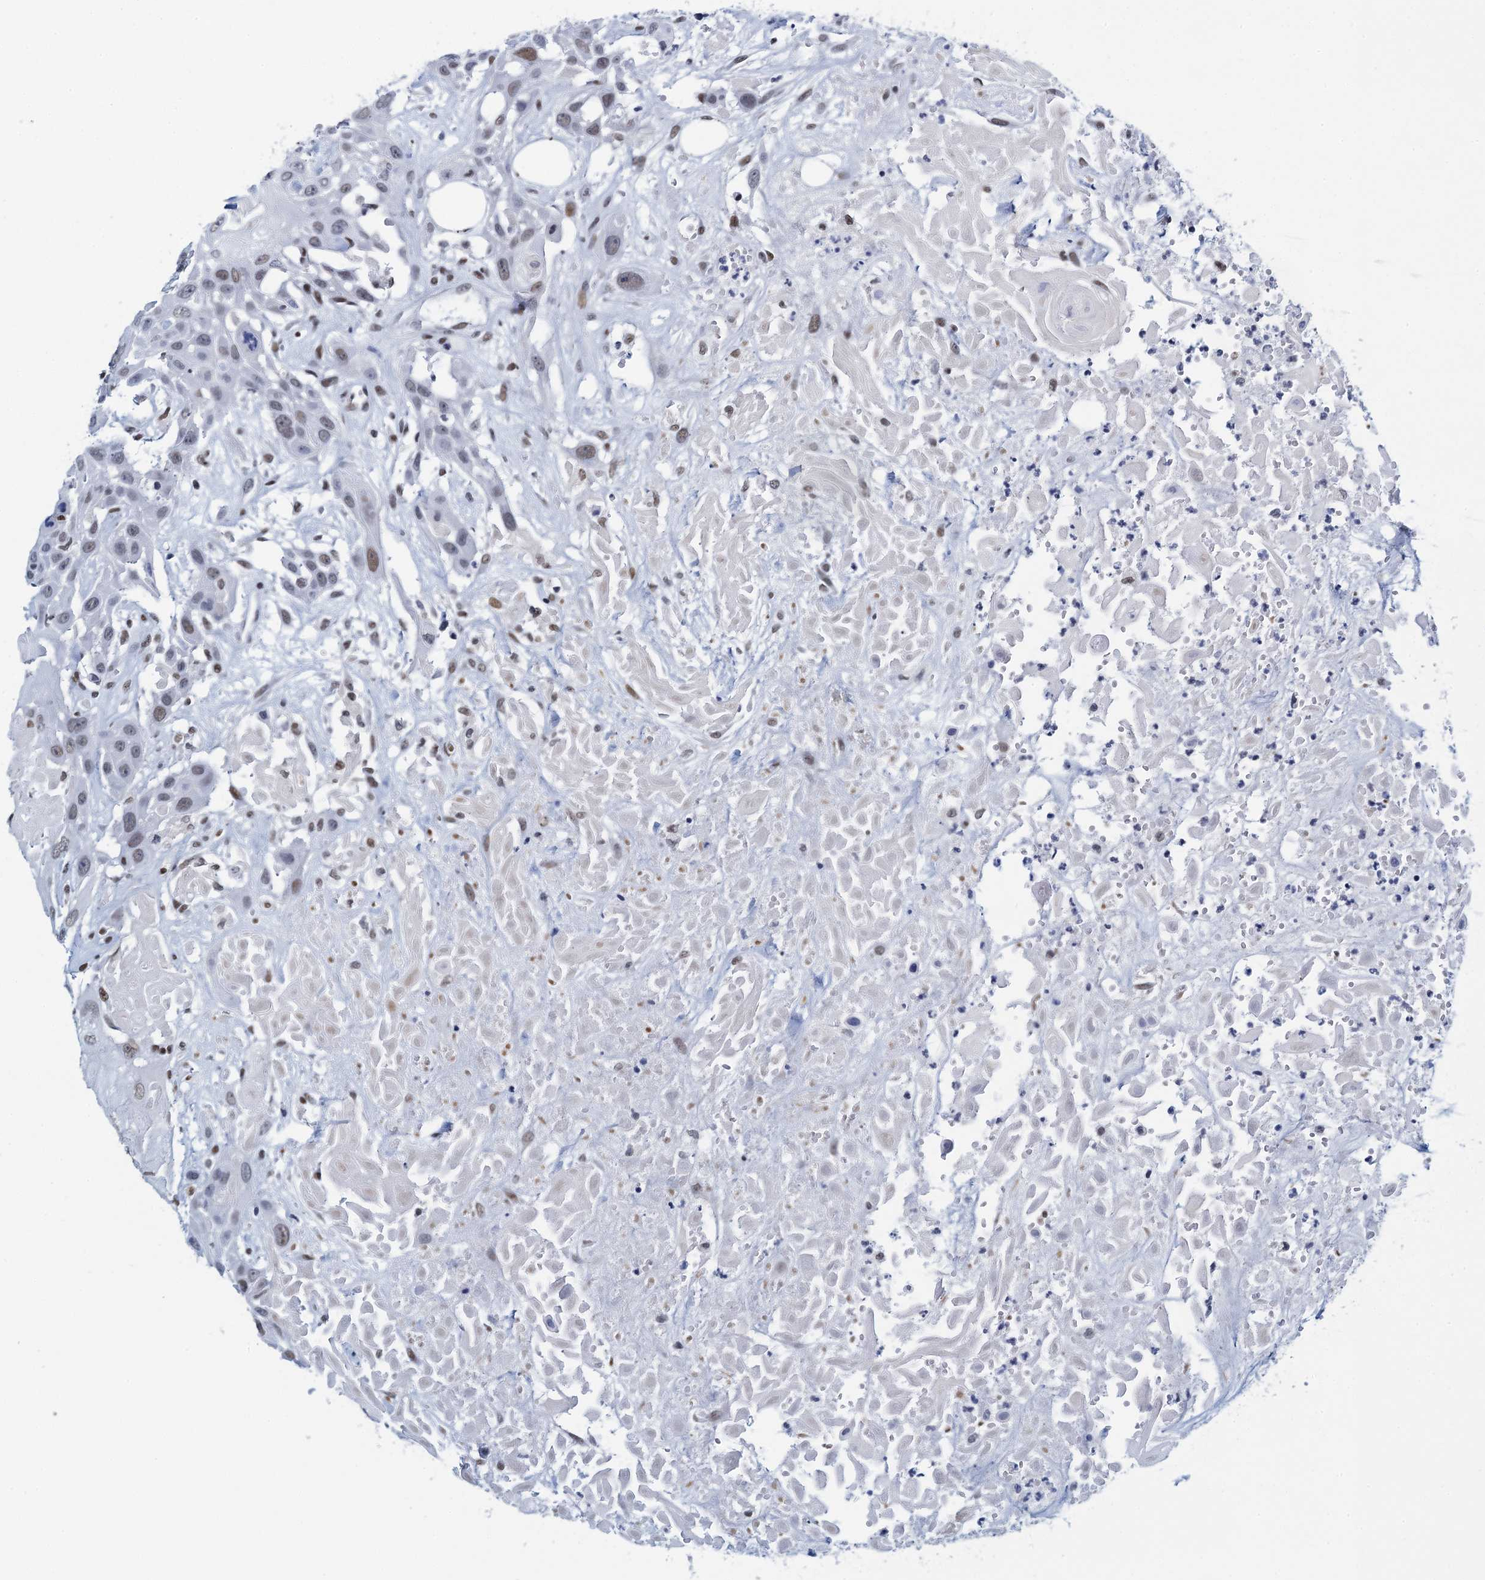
{"staining": {"intensity": "moderate", "quantity": "25%-75%", "location": "nuclear"}, "tissue": "head and neck cancer", "cell_type": "Tumor cells", "image_type": "cancer", "snomed": [{"axis": "morphology", "description": "Squamous cell carcinoma, NOS"}, {"axis": "topography", "description": "Head-Neck"}], "caption": "Immunohistochemistry (IHC) histopathology image of neoplastic tissue: squamous cell carcinoma (head and neck) stained using immunohistochemistry (IHC) demonstrates medium levels of moderate protein expression localized specifically in the nuclear of tumor cells, appearing as a nuclear brown color.", "gene": "HNRNPUL2", "patient": {"sex": "male", "age": 81}}